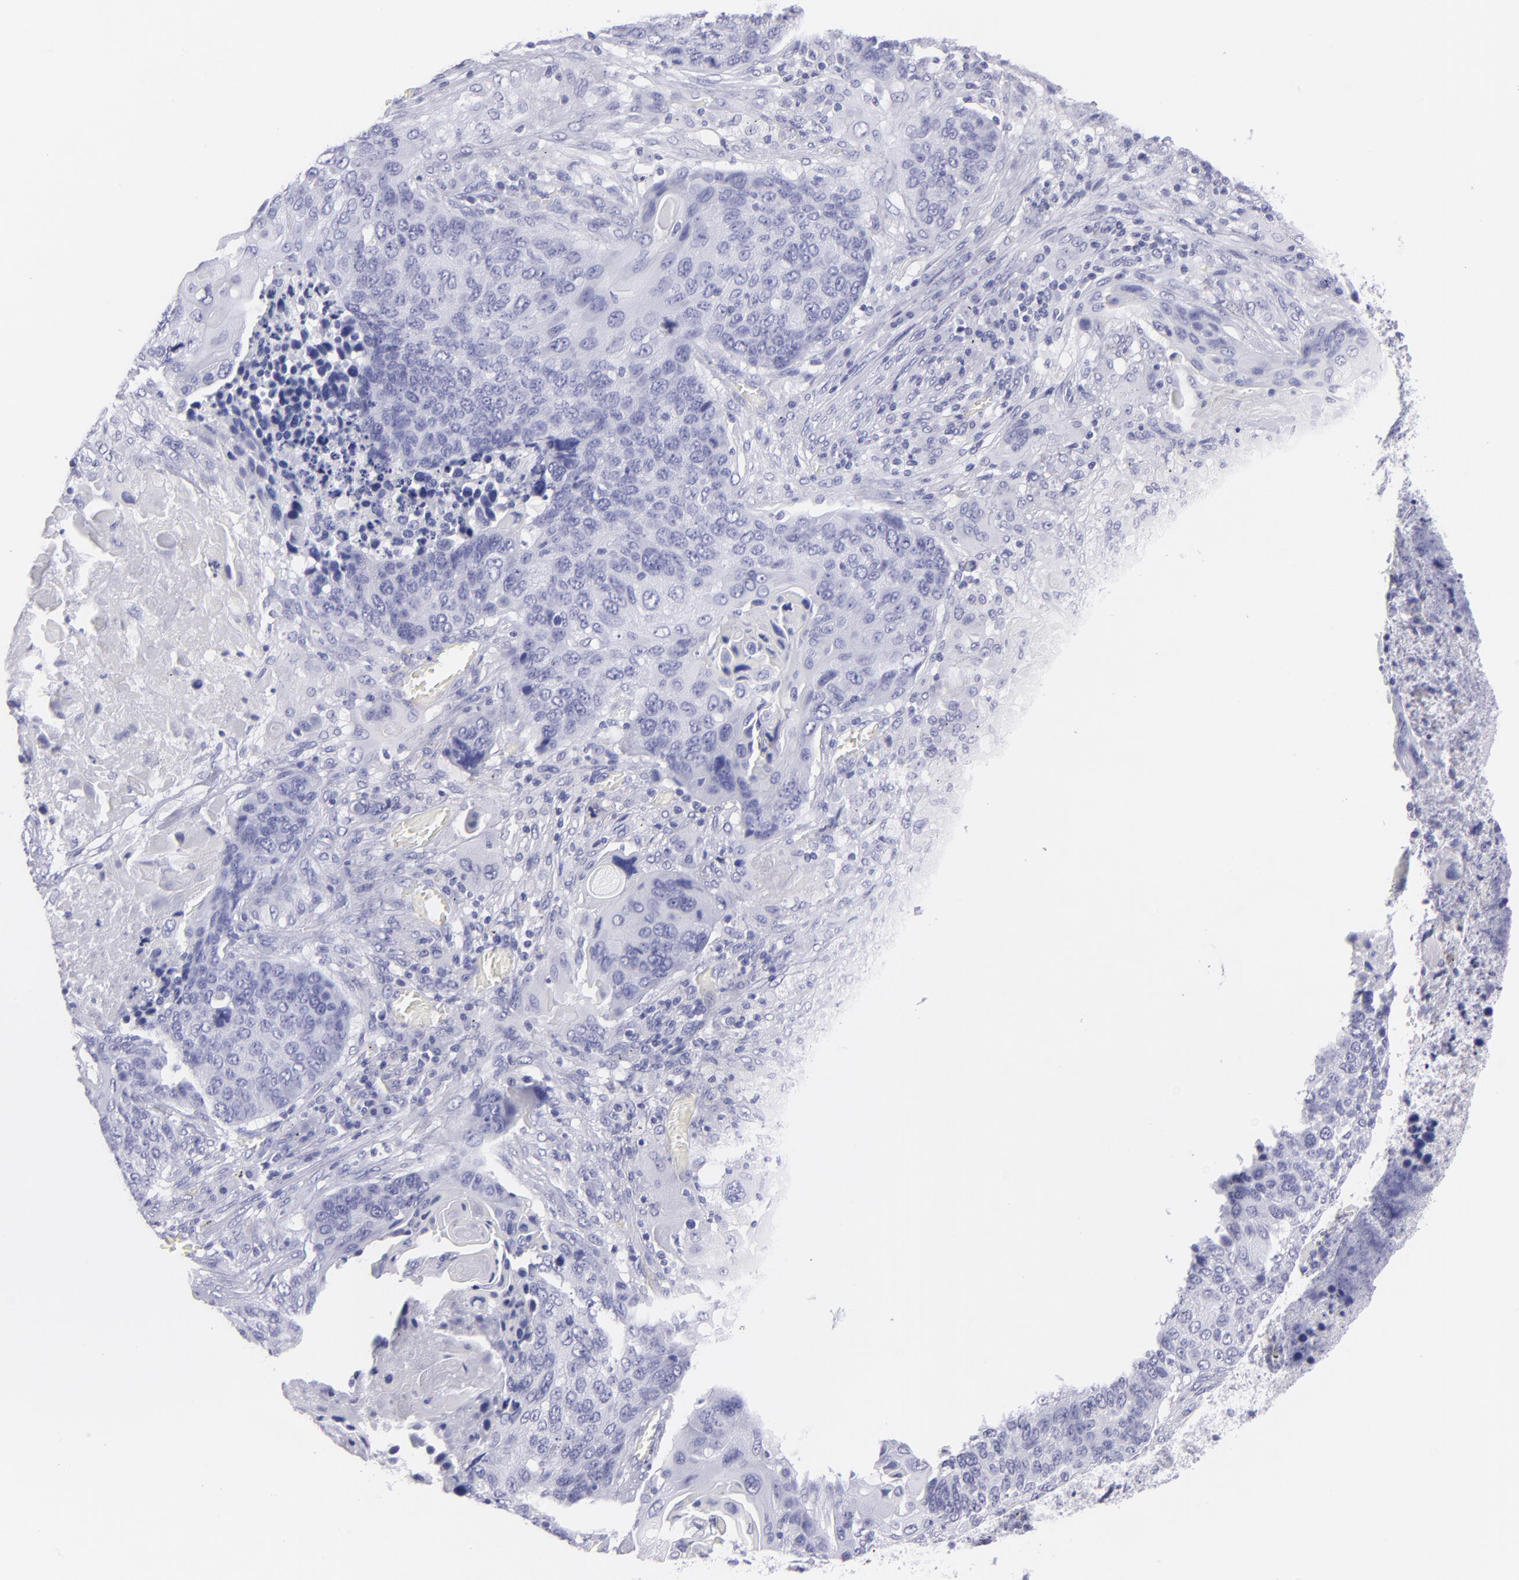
{"staining": {"intensity": "negative", "quantity": "none", "location": "none"}, "tissue": "lung cancer", "cell_type": "Tumor cells", "image_type": "cancer", "snomed": [{"axis": "morphology", "description": "Squamous cell carcinoma, NOS"}, {"axis": "topography", "description": "Lung"}], "caption": "Immunohistochemistry micrograph of neoplastic tissue: human lung cancer (squamous cell carcinoma) stained with DAB (3,3'-diaminobenzidine) exhibits no significant protein expression in tumor cells.", "gene": "CNP", "patient": {"sex": "male", "age": 68}}